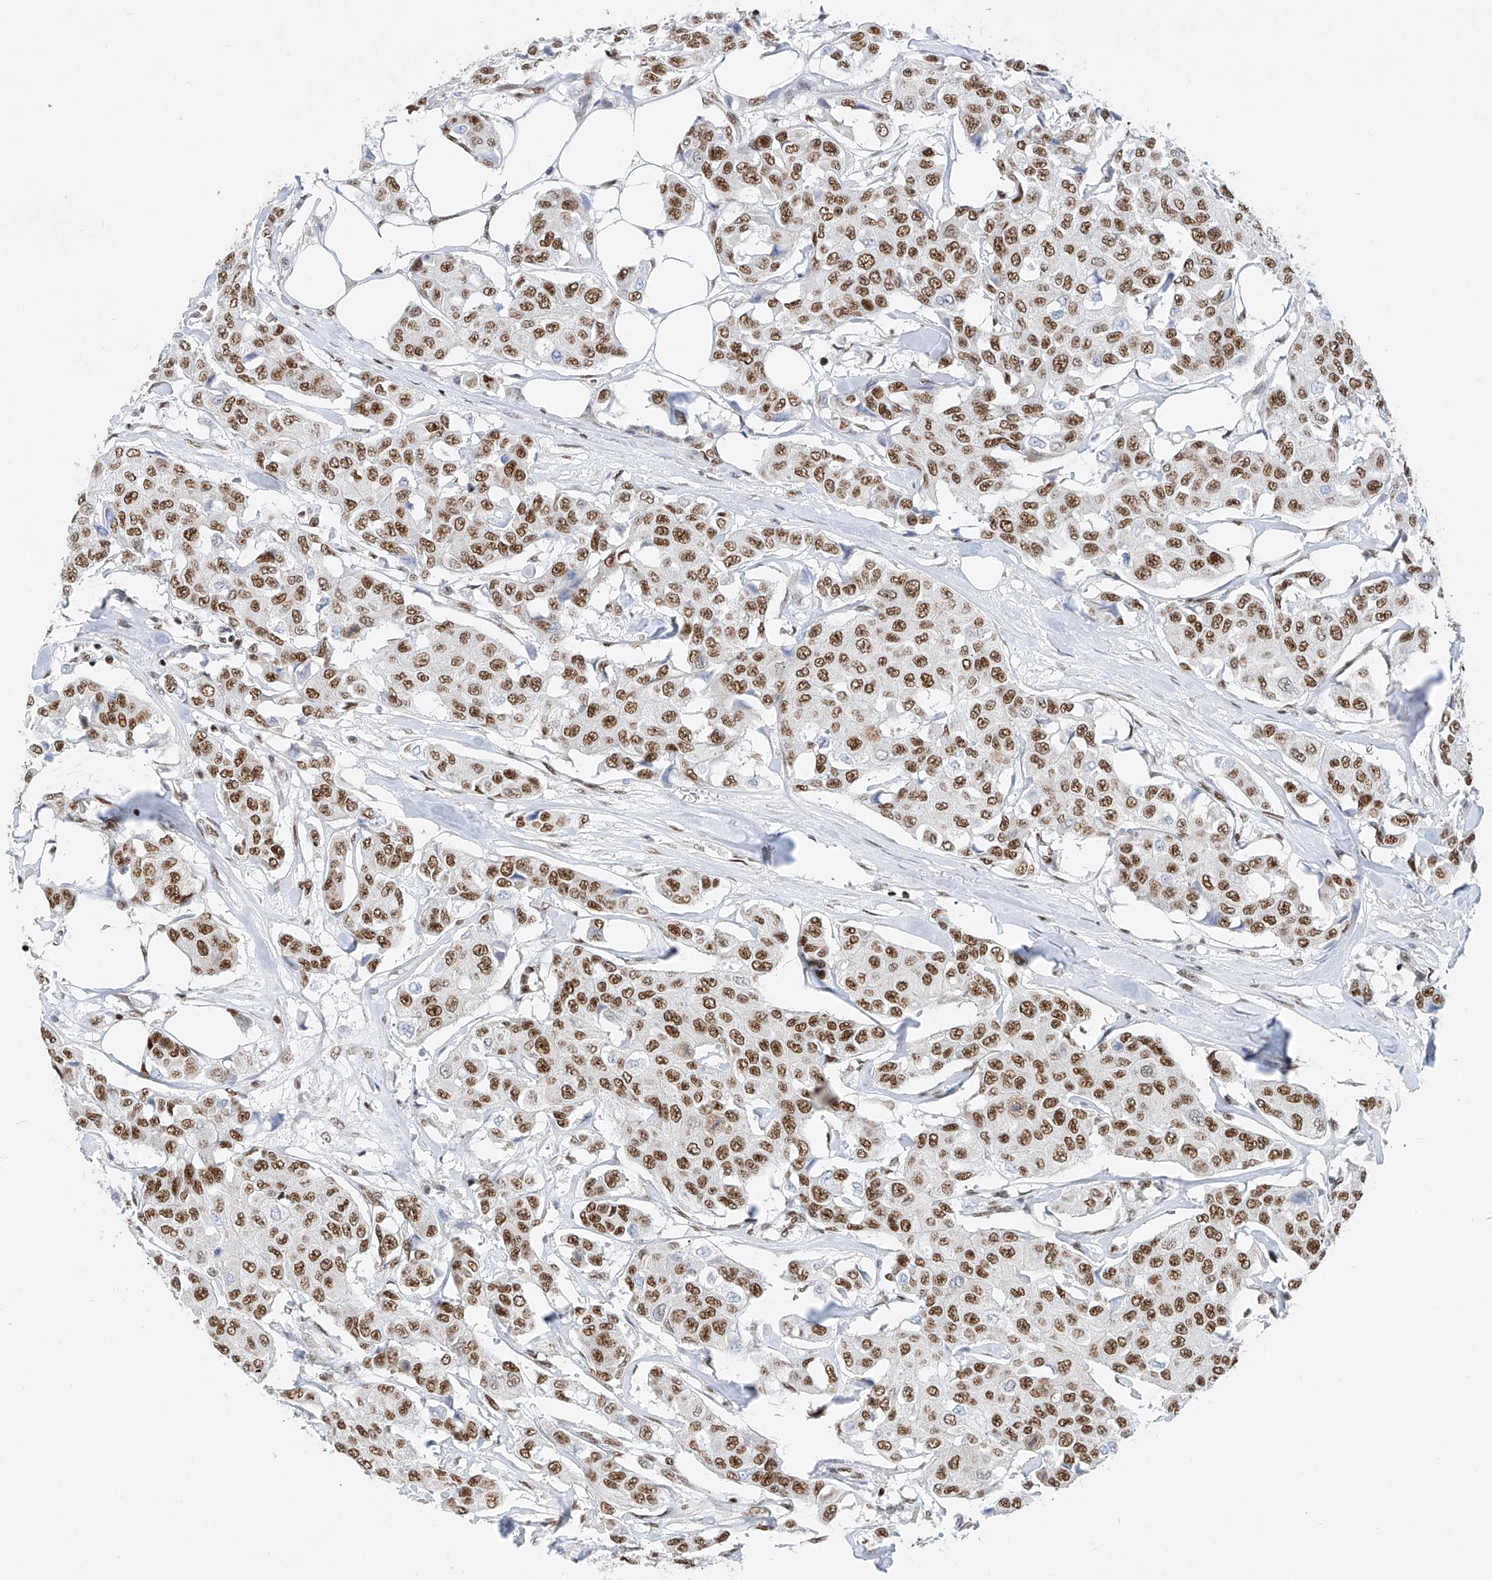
{"staining": {"intensity": "moderate", "quantity": ">75%", "location": "nuclear"}, "tissue": "breast cancer", "cell_type": "Tumor cells", "image_type": "cancer", "snomed": [{"axis": "morphology", "description": "Duct carcinoma"}, {"axis": "topography", "description": "Breast"}], "caption": "Immunohistochemistry image of human breast cancer stained for a protein (brown), which reveals medium levels of moderate nuclear staining in approximately >75% of tumor cells.", "gene": "TAF4", "patient": {"sex": "female", "age": 80}}